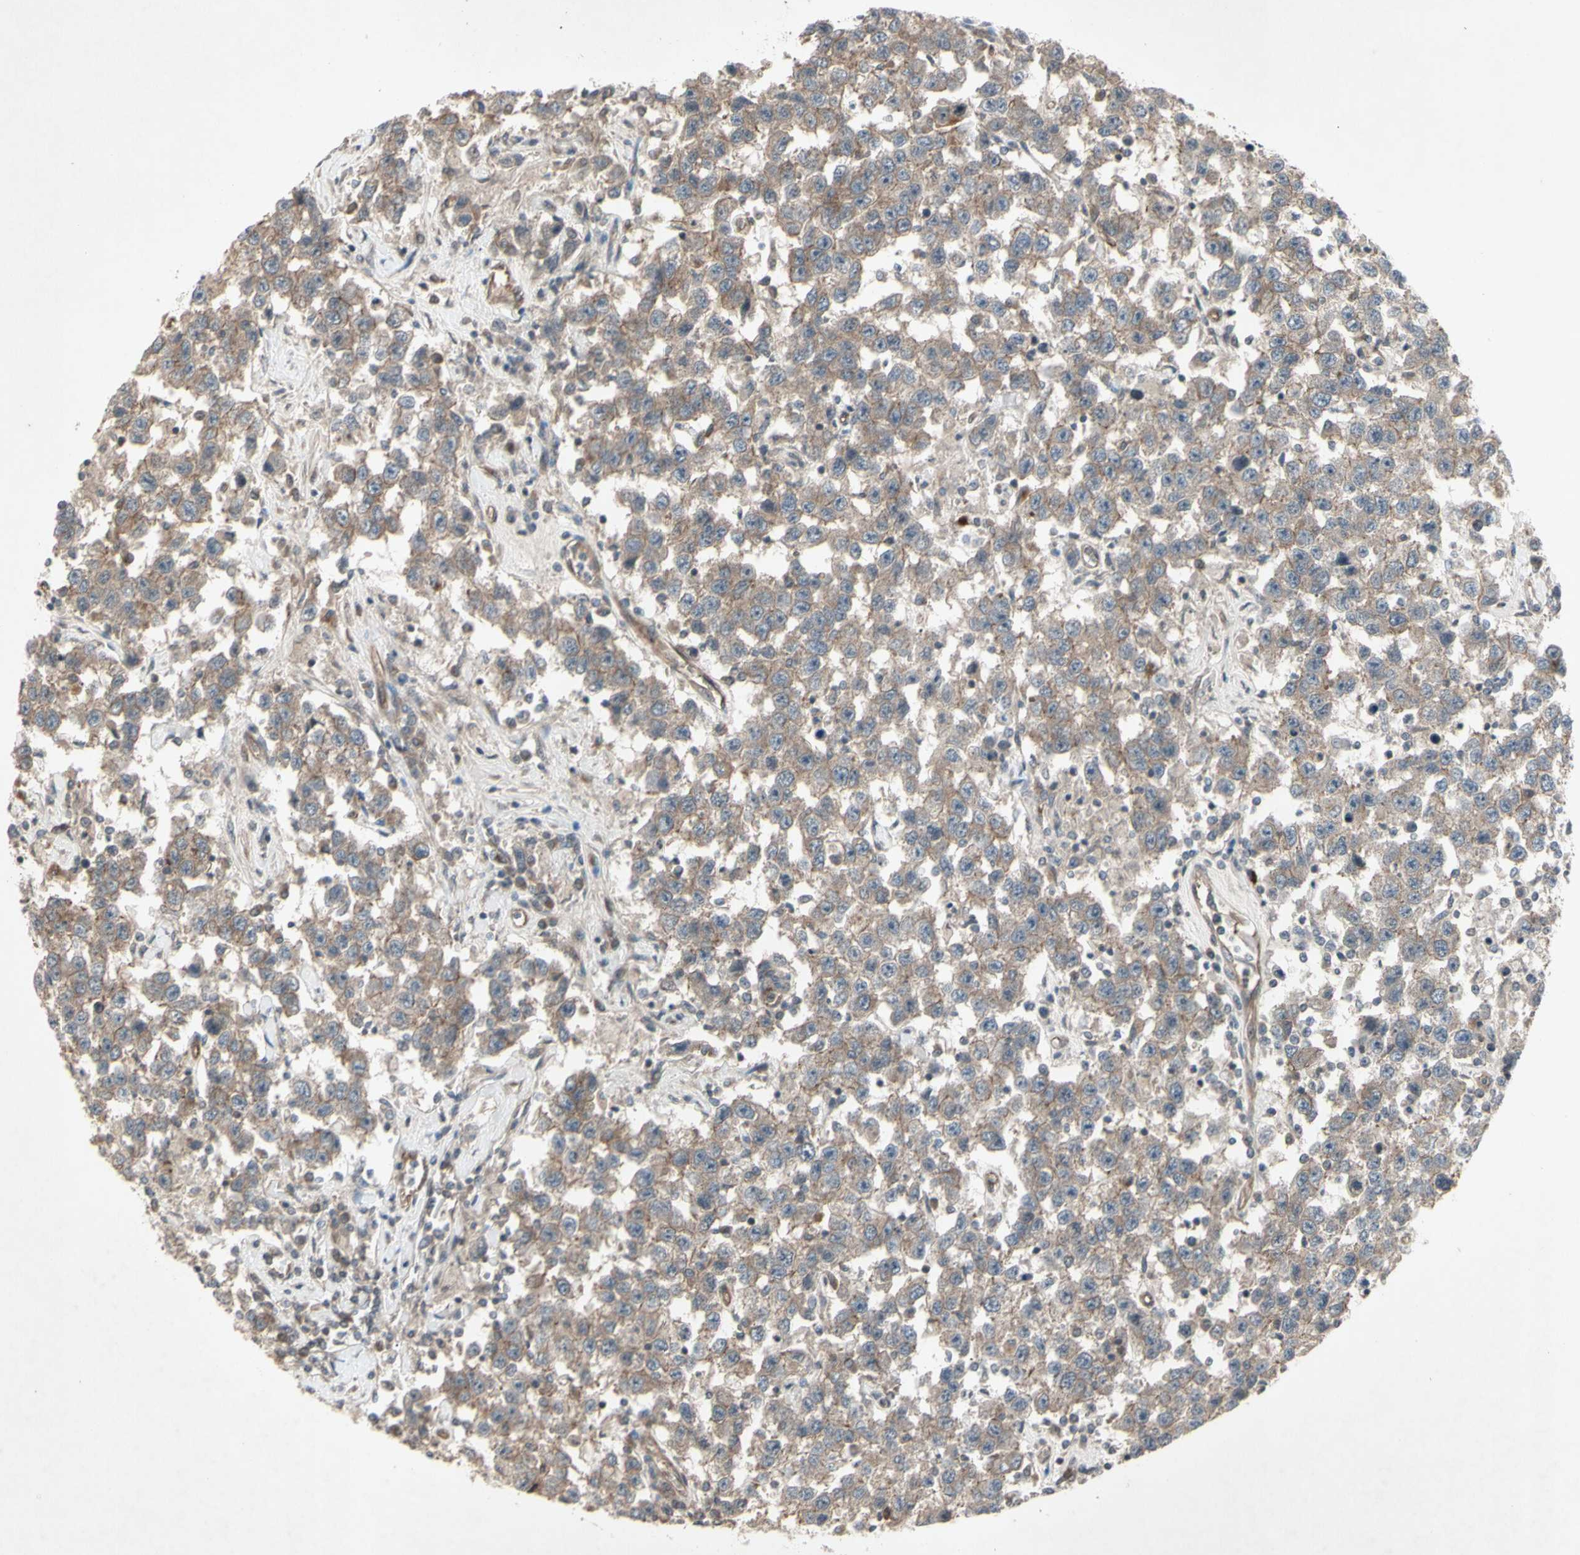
{"staining": {"intensity": "weak", "quantity": ">75%", "location": "cytoplasmic/membranous"}, "tissue": "testis cancer", "cell_type": "Tumor cells", "image_type": "cancer", "snomed": [{"axis": "morphology", "description": "Seminoma, NOS"}, {"axis": "topography", "description": "Testis"}], "caption": "This micrograph exhibits seminoma (testis) stained with IHC to label a protein in brown. The cytoplasmic/membranous of tumor cells show weak positivity for the protein. Nuclei are counter-stained blue.", "gene": "JAG1", "patient": {"sex": "male", "age": 41}}